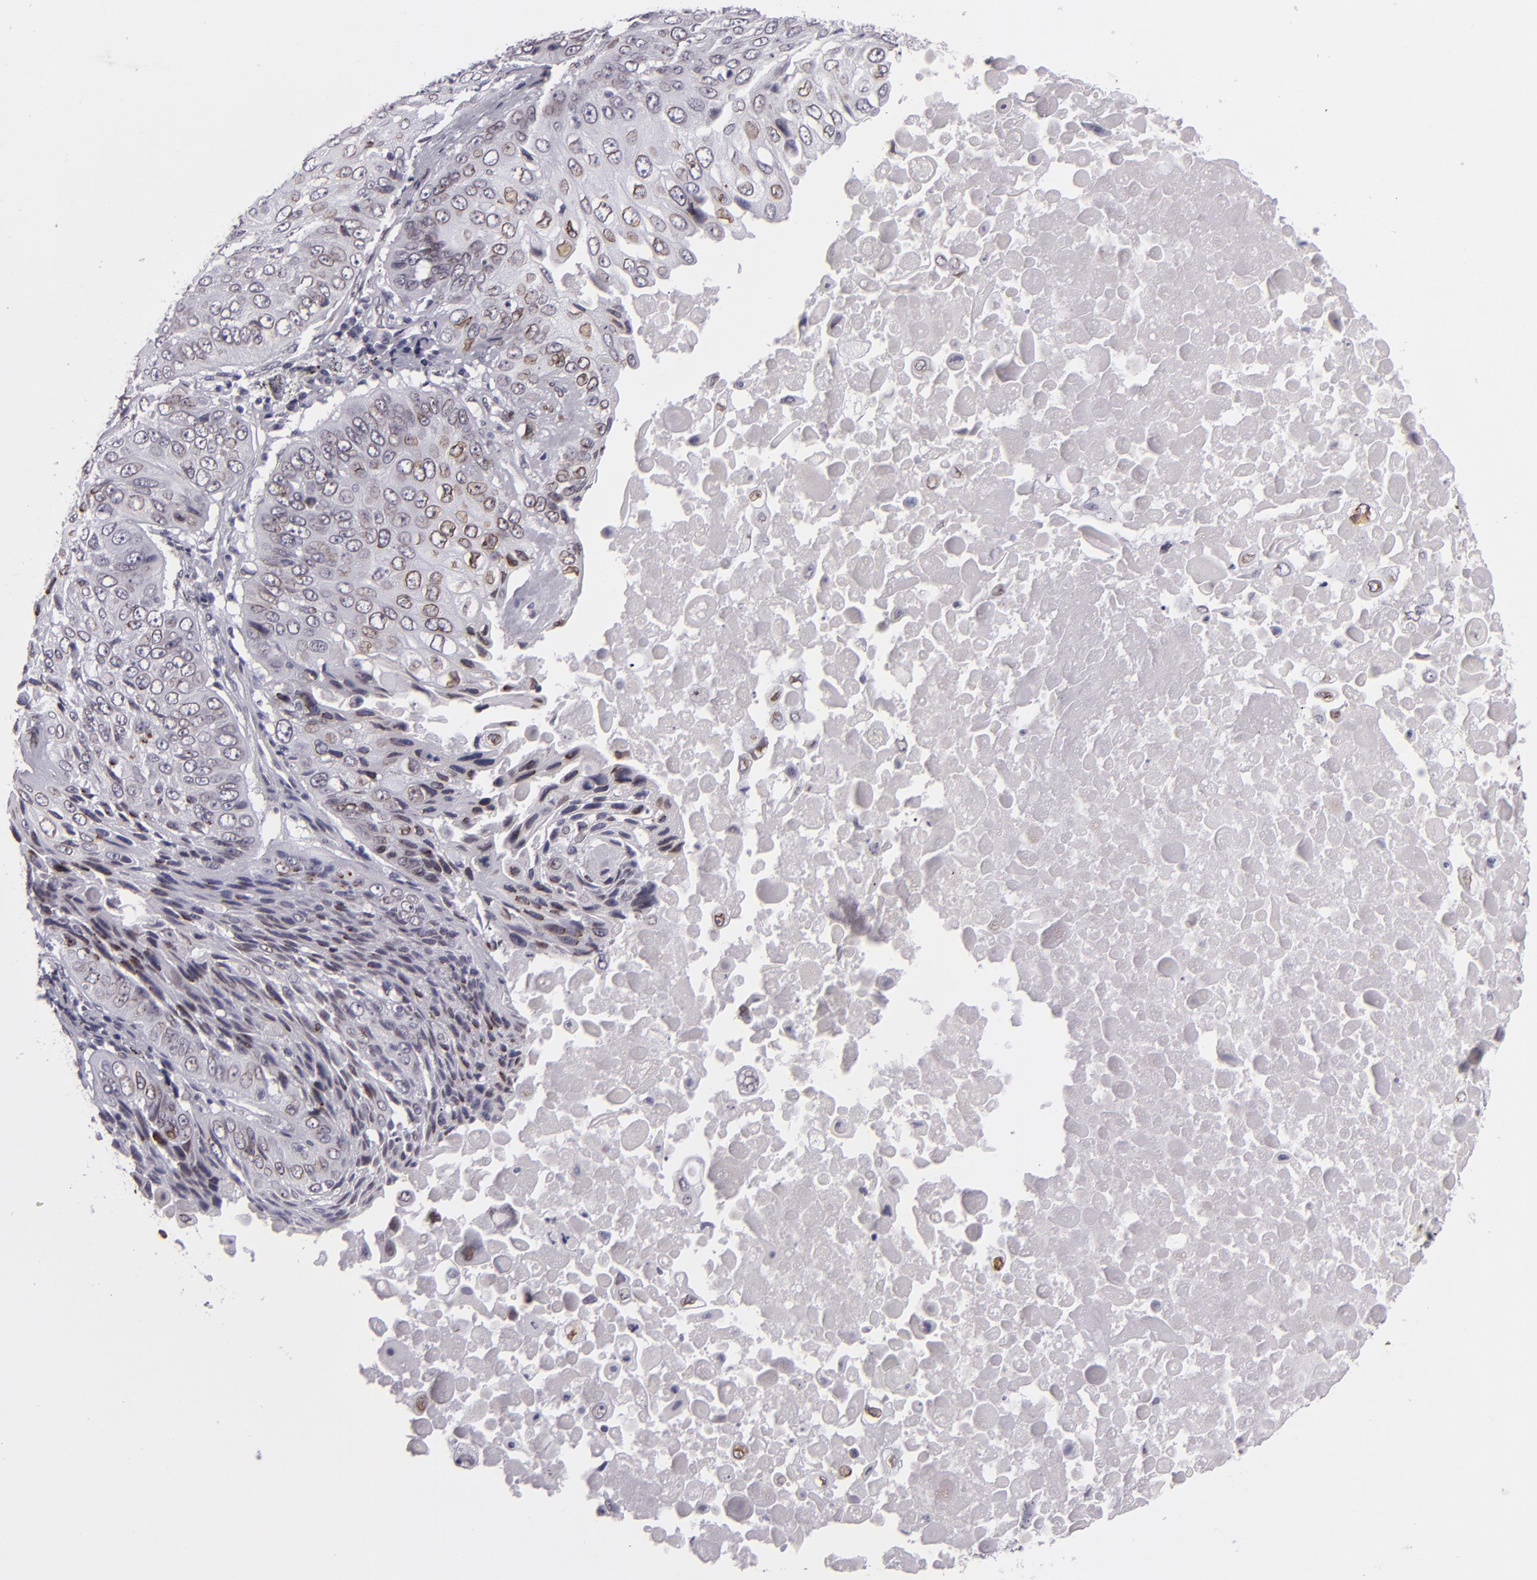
{"staining": {"intensity": "moderate", "quantity": "25%-75%", "location": "nuclear"}, "tissue": "lung cancer", "cell_type": "Tumor cells", "image_type": "cancer", "snomed": [{"axis": "morphology", "description": "Adenocarcinoma, NOS"}, {"axis": "topography", "description": "Lung"}], "caption": "High-magnification brightfield microscopy of lung cancer (adenocarcinoma) stained with DAB (3,3'-diaminobenzidine) (brown) and counterstained with hematoxylin (blue). tumor cells exhibit moderate nuclear positivity is present in about25%-75% of cells.", "gene": "EMD", "patient": {"sex": "male", "age": 60}}